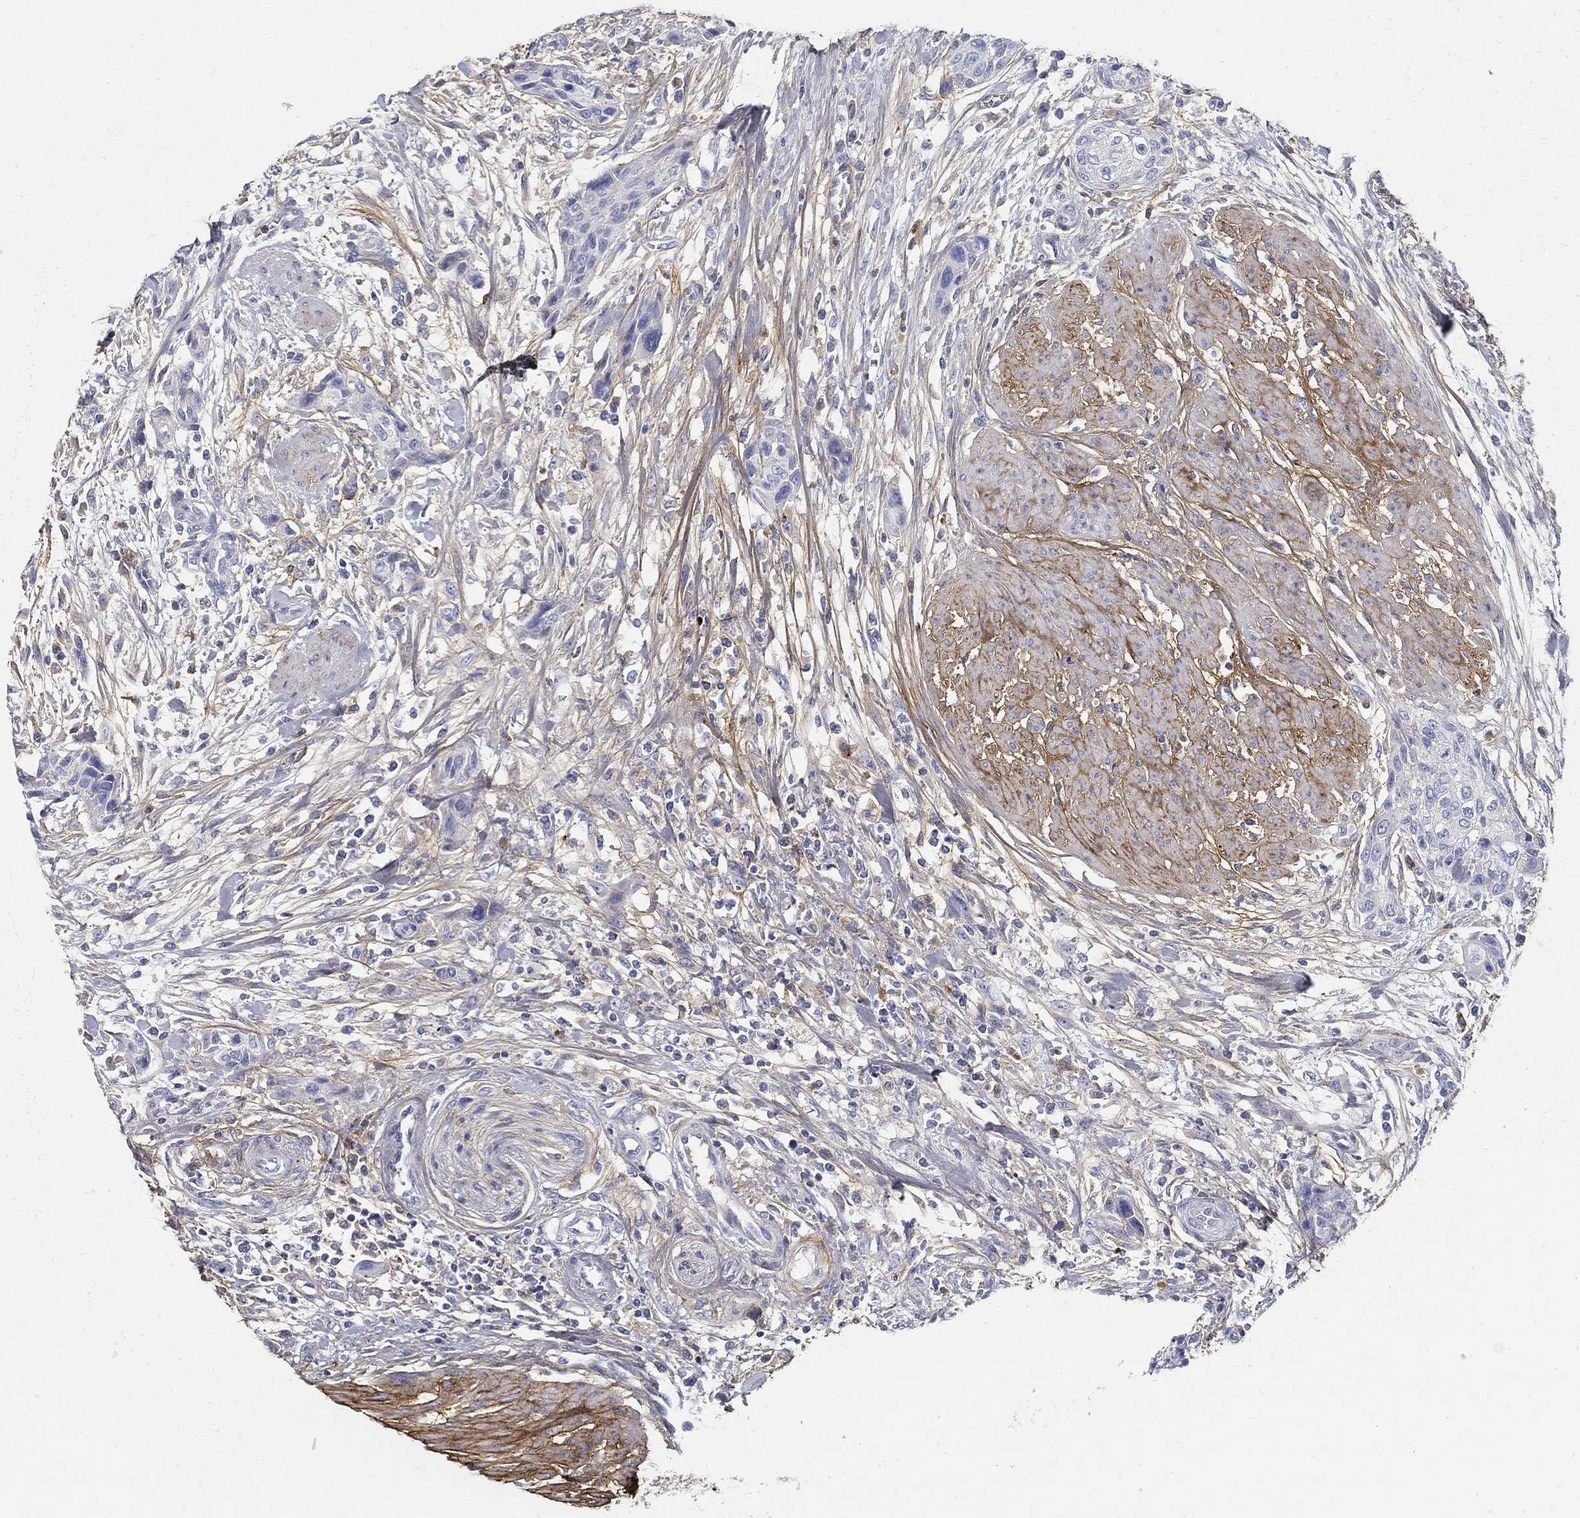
{"staining": {"intensity": "negative", "quantity": "none", "location": "none"}, "tissue": "urothelial cancer", "cell_type": "Tumor cells", "image_type": "cancer", "snomed": [{"axis": "morphology", "description": "Urothelial carcinoma, High grade"}, {"axis": "topography", "description": "Urinary bladder"}], "caption": "Photomicrograph shows no protein staining in tumor cells of urothelial cancer tissue. (DAB (3,3'-diaminobenzidine) immunohistochemistry with hematoxylin counter stain).", "gene": "TGFBI", "patient": {"sex": "male", "age": 35}}